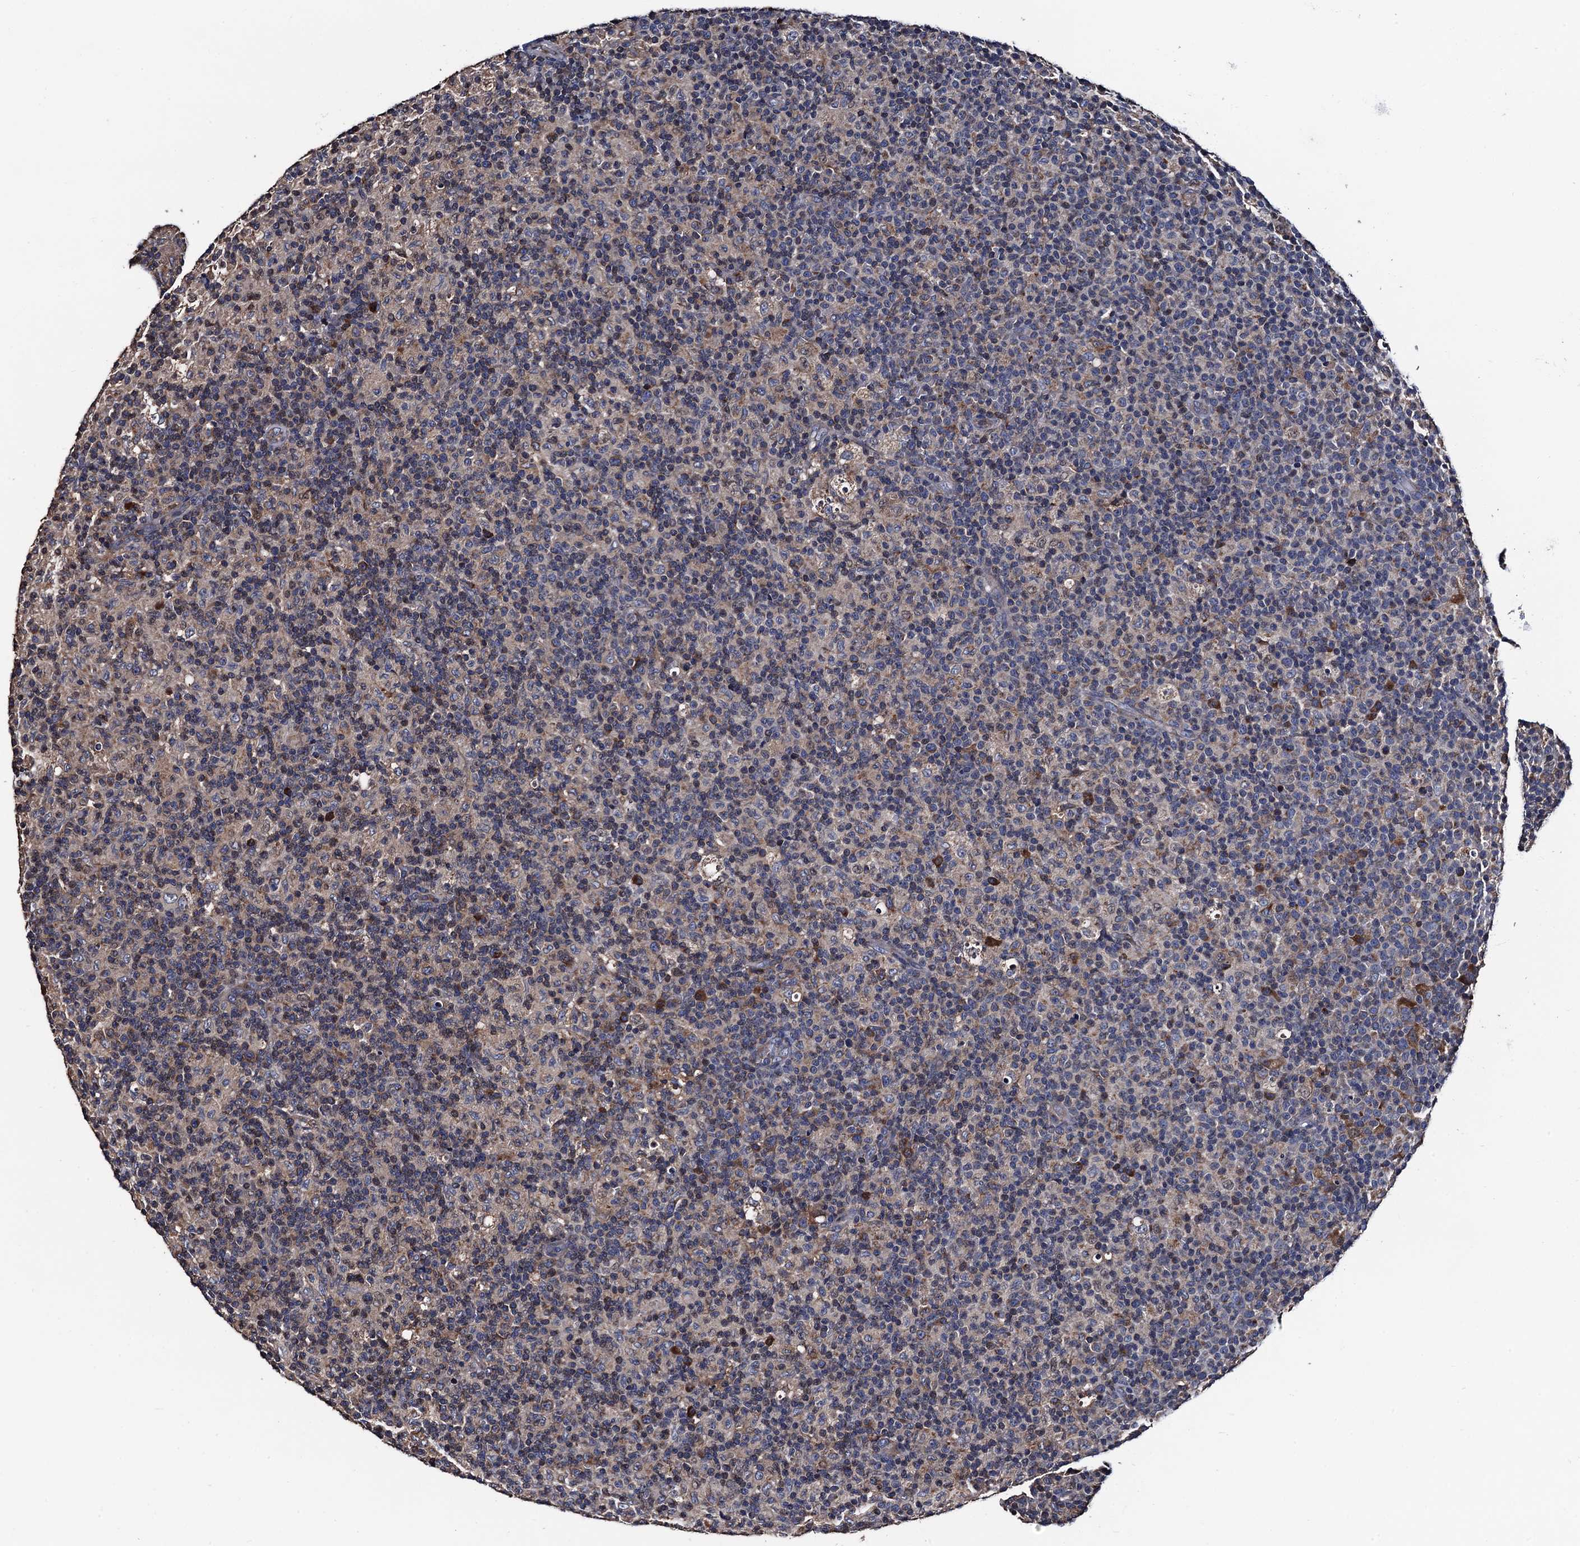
{"staining": {"intensity": "weak", "quantity": "25%-75%", "location": "cytoplasmic/membranous"}, "tissue": "lymph node", "cell_type": "Germinal center cells", "image_type": "normal", "snomed": [{"axis": "morphology", "description": "Normal tissue, NOS"}, {"axis": "morphology", "description": "Inflammation, NOS"}, {"axis": "topography", "description": "Lymph node"}], "caption": "High-power microscopy captured an immunohistochemistry histopathology image of unremarkable lymph node, revealing weak cytoplasmic/membranous expression in about 25%-75% of germinal center cells. Ihc stains the protein in brown and the nuclei are stained blue.", "gene": "RGS11", "patient": {"sex": "male", "age": 55}}